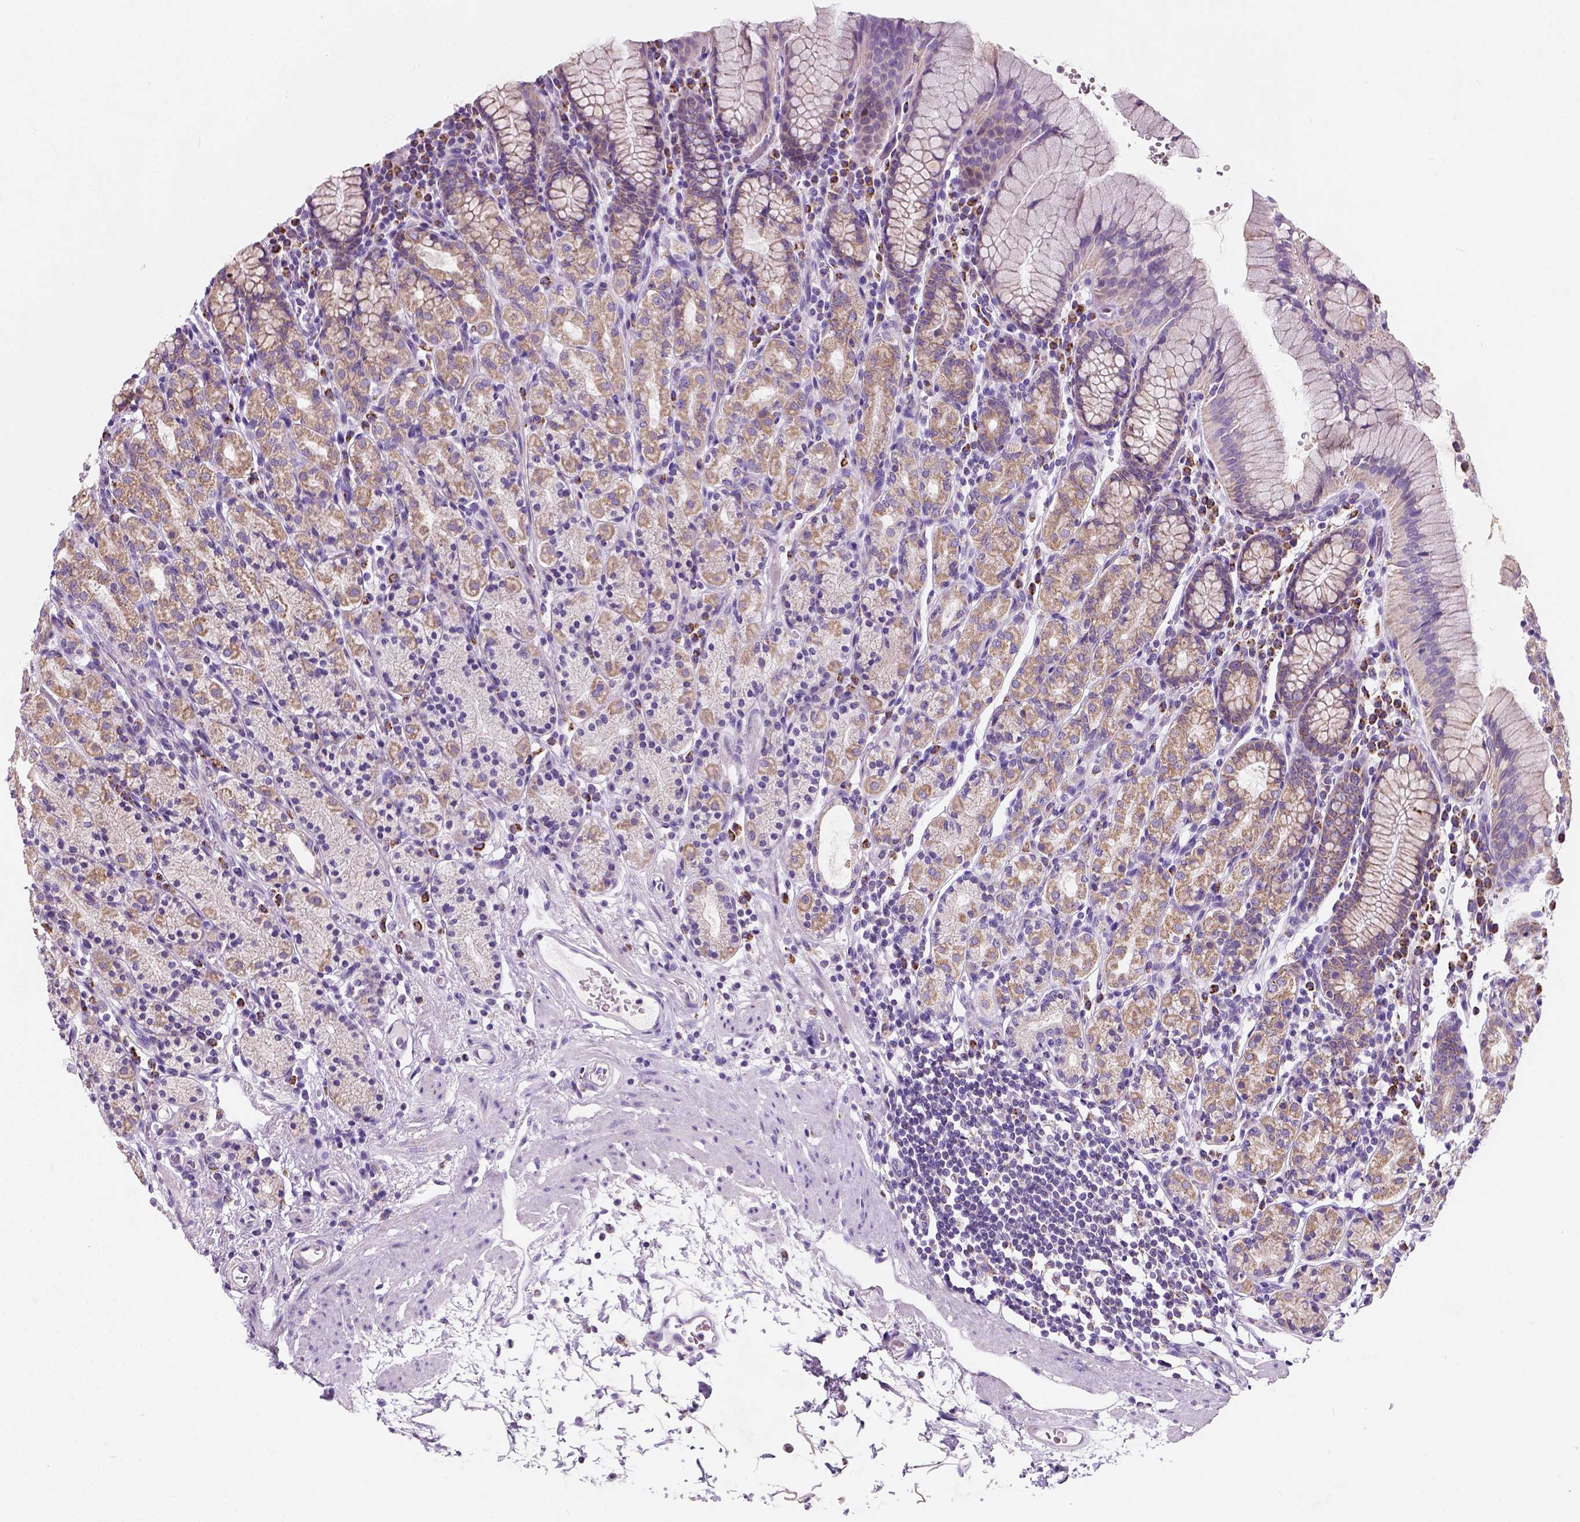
{"staining": {"intensity": "weak", "quantity": "25%-75%", "location": "cytoplasmic/membranous"}, "tissue": "stomach", "cell_type": "Glandular cells", "image_type": "normal", "snomed": [{"axis": "morphology", "description": "Normal tissue, NOS"}, {"axis": "topography", "description": "Stomach, upper"}, {"axis": "topography", "description": "Stomach"}], "caption": "A brown stain highlights weak cytoplasmic/membranous expression of a protein in glandular cells of benign stomach. The staining was performed using DAB to visualize the protein expression in brown, while the nuclei were stained in blue with hematoxylin (Magnification: 20x).", "gene": "CHODL", "patient": {"sex": "male", "age": 62}}